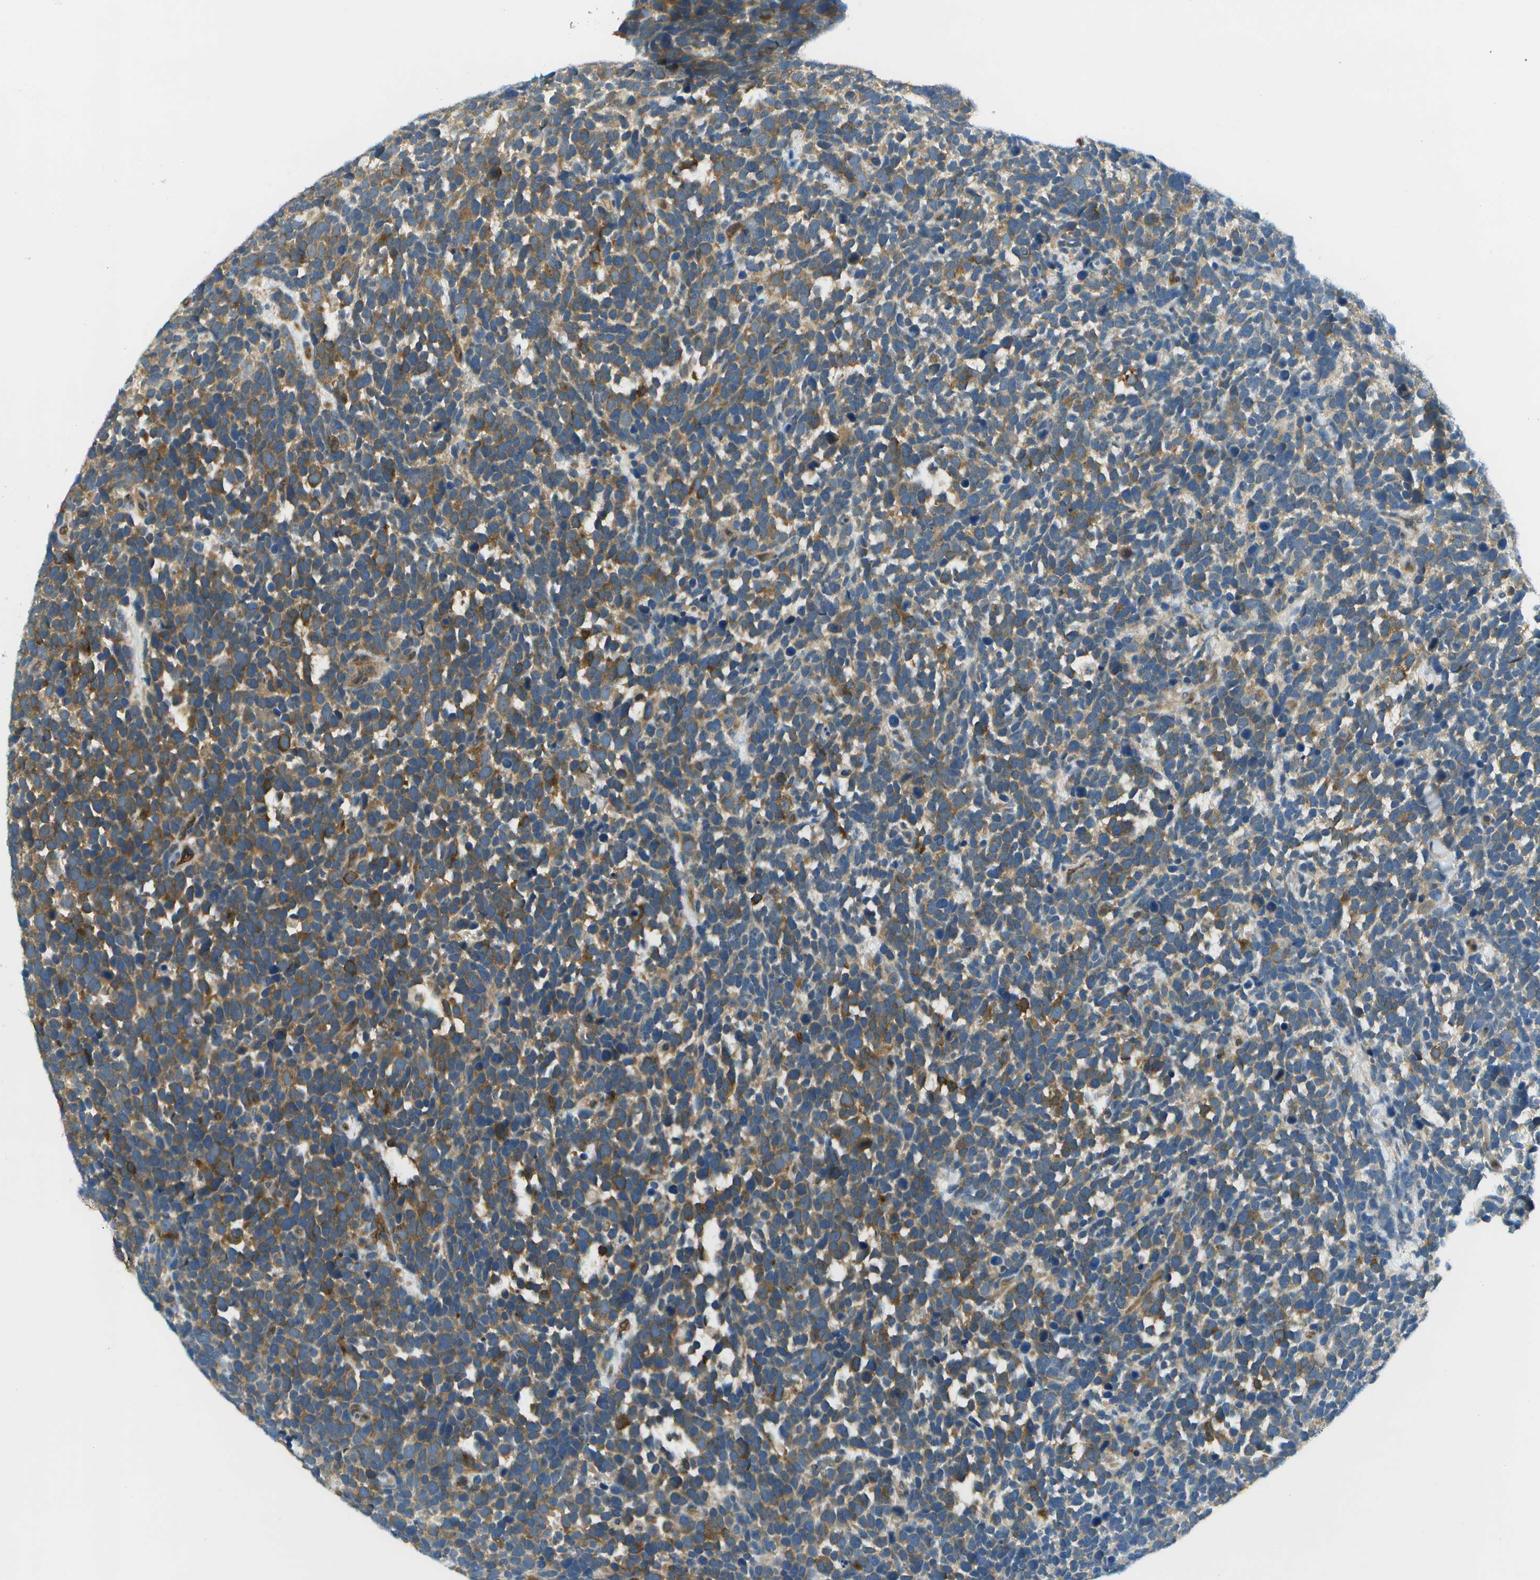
{"staining": {"intensity": "moderate", "quantity": ">75%", "location": "cytoplasmic/membranous"}, "tissue": "urothelial cancer", "cell_type": "Tumor cells", "image_type": "cancer", "snomed": [{"axis": "morphology", "description": "Urothelial carcinoma, High grade"}, {"axis": "topography", "description": "Urinary bladder"}], "caption": "Immunohistochemistry (IHC) (DAB (3,3'-diaminobenzidine)) staining of urothelial carcinoma (high-grade) displays moderate cytoplasmic/membranous protein staining in approximately >75% of tumor cells.", "gene": "CTIF", "patient": {"sex": "female", "age": 82}}